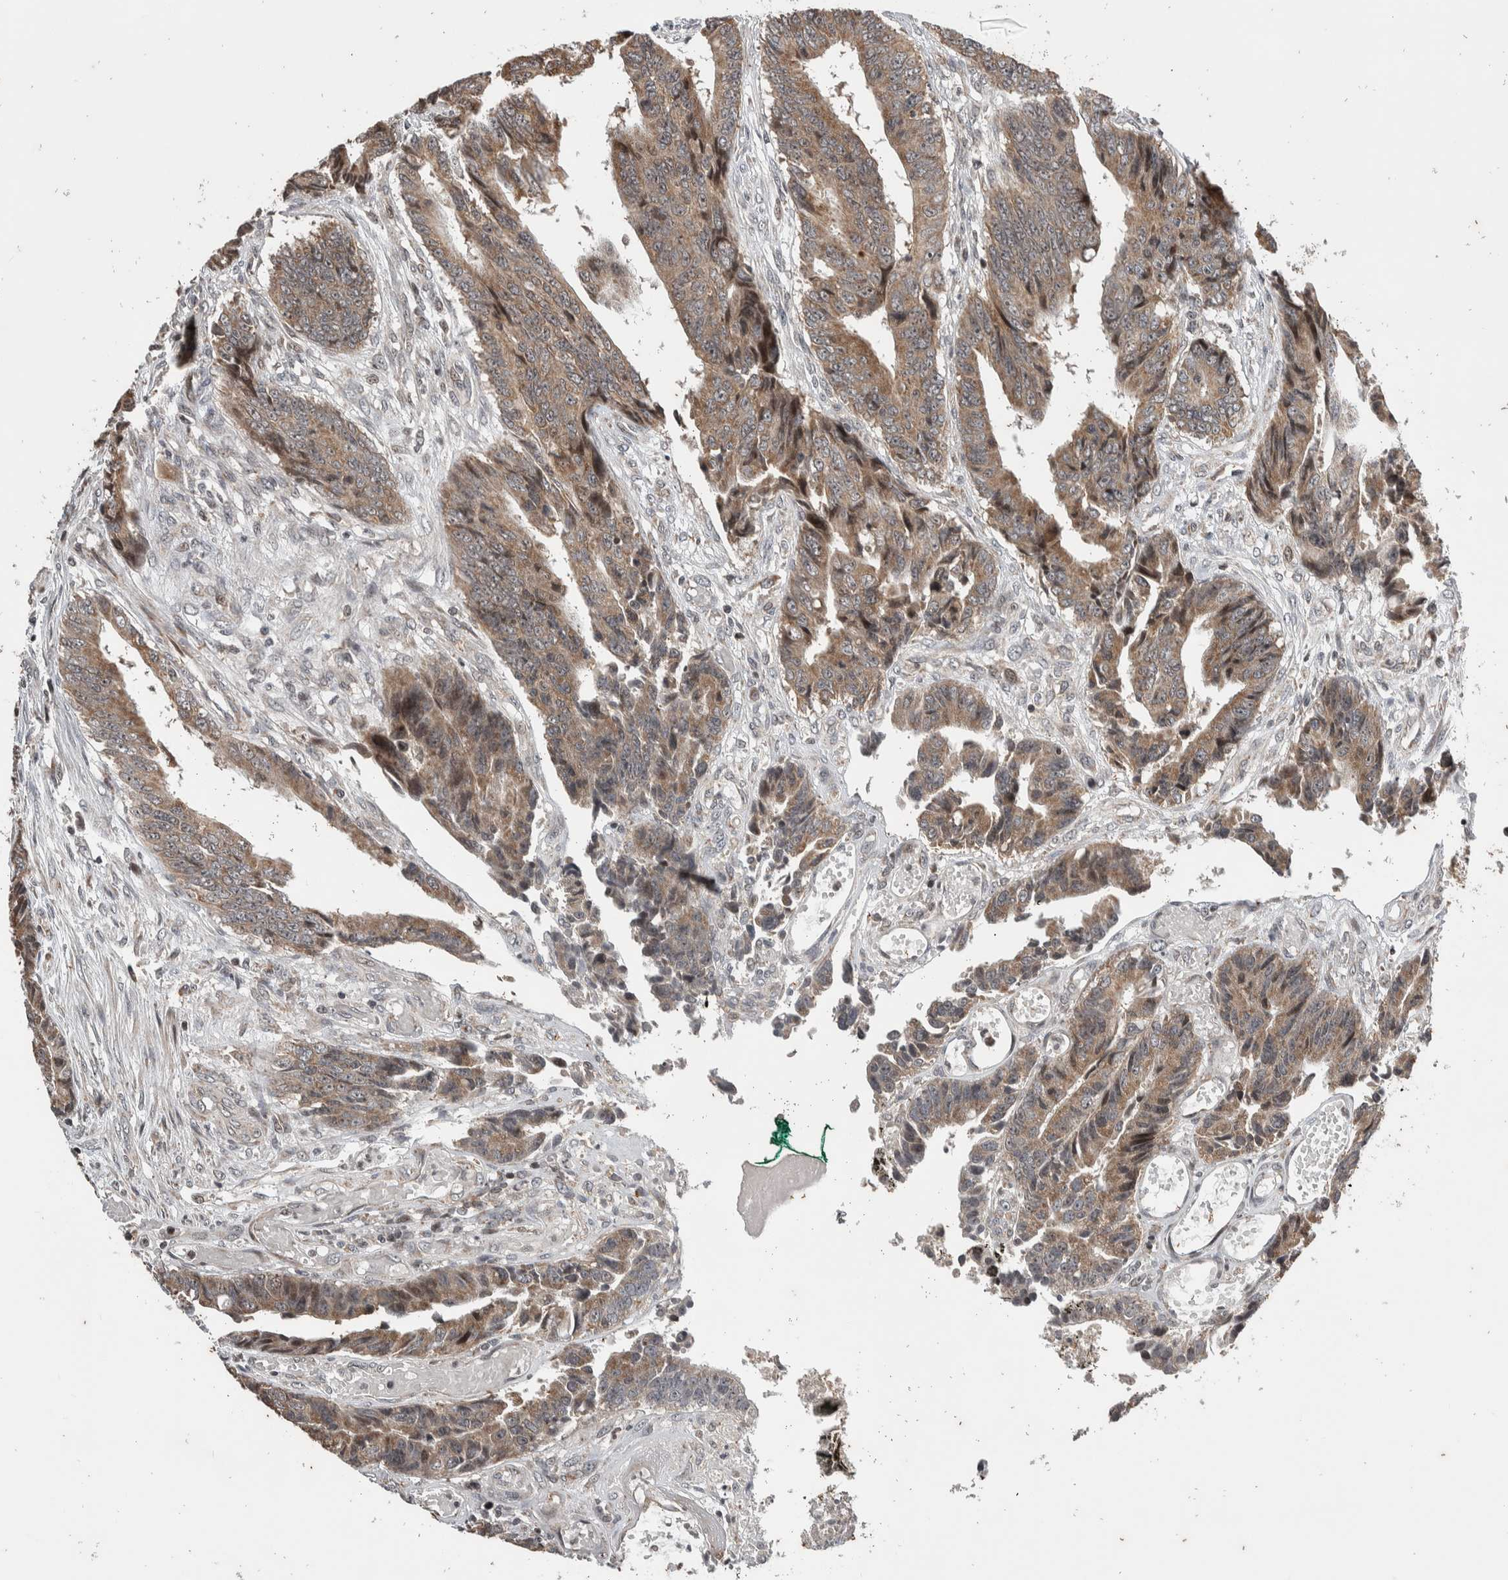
{"staining": {"intensity": "moderate", "quantity": ">75%", "location": "cytoplasmic/membranous"}, "tissue": "colorectal cancer", "cell_type": "Tumor cells", "image_type": "cancer", "snomed": [{"axis": "morphology", "description": "Adenocarcinoma, NOS"}, {"axis": "topography", "description": "Rectum"}], "caption": "This is a histology image of immunohistochemistry staining of adenocarcinoma (colorectal), which shows moderate staining in the cytoplasmic/membranous of tumor cells.", "gene": "ATXN7L1", "patient": {"sex": "male", "age": 84}}